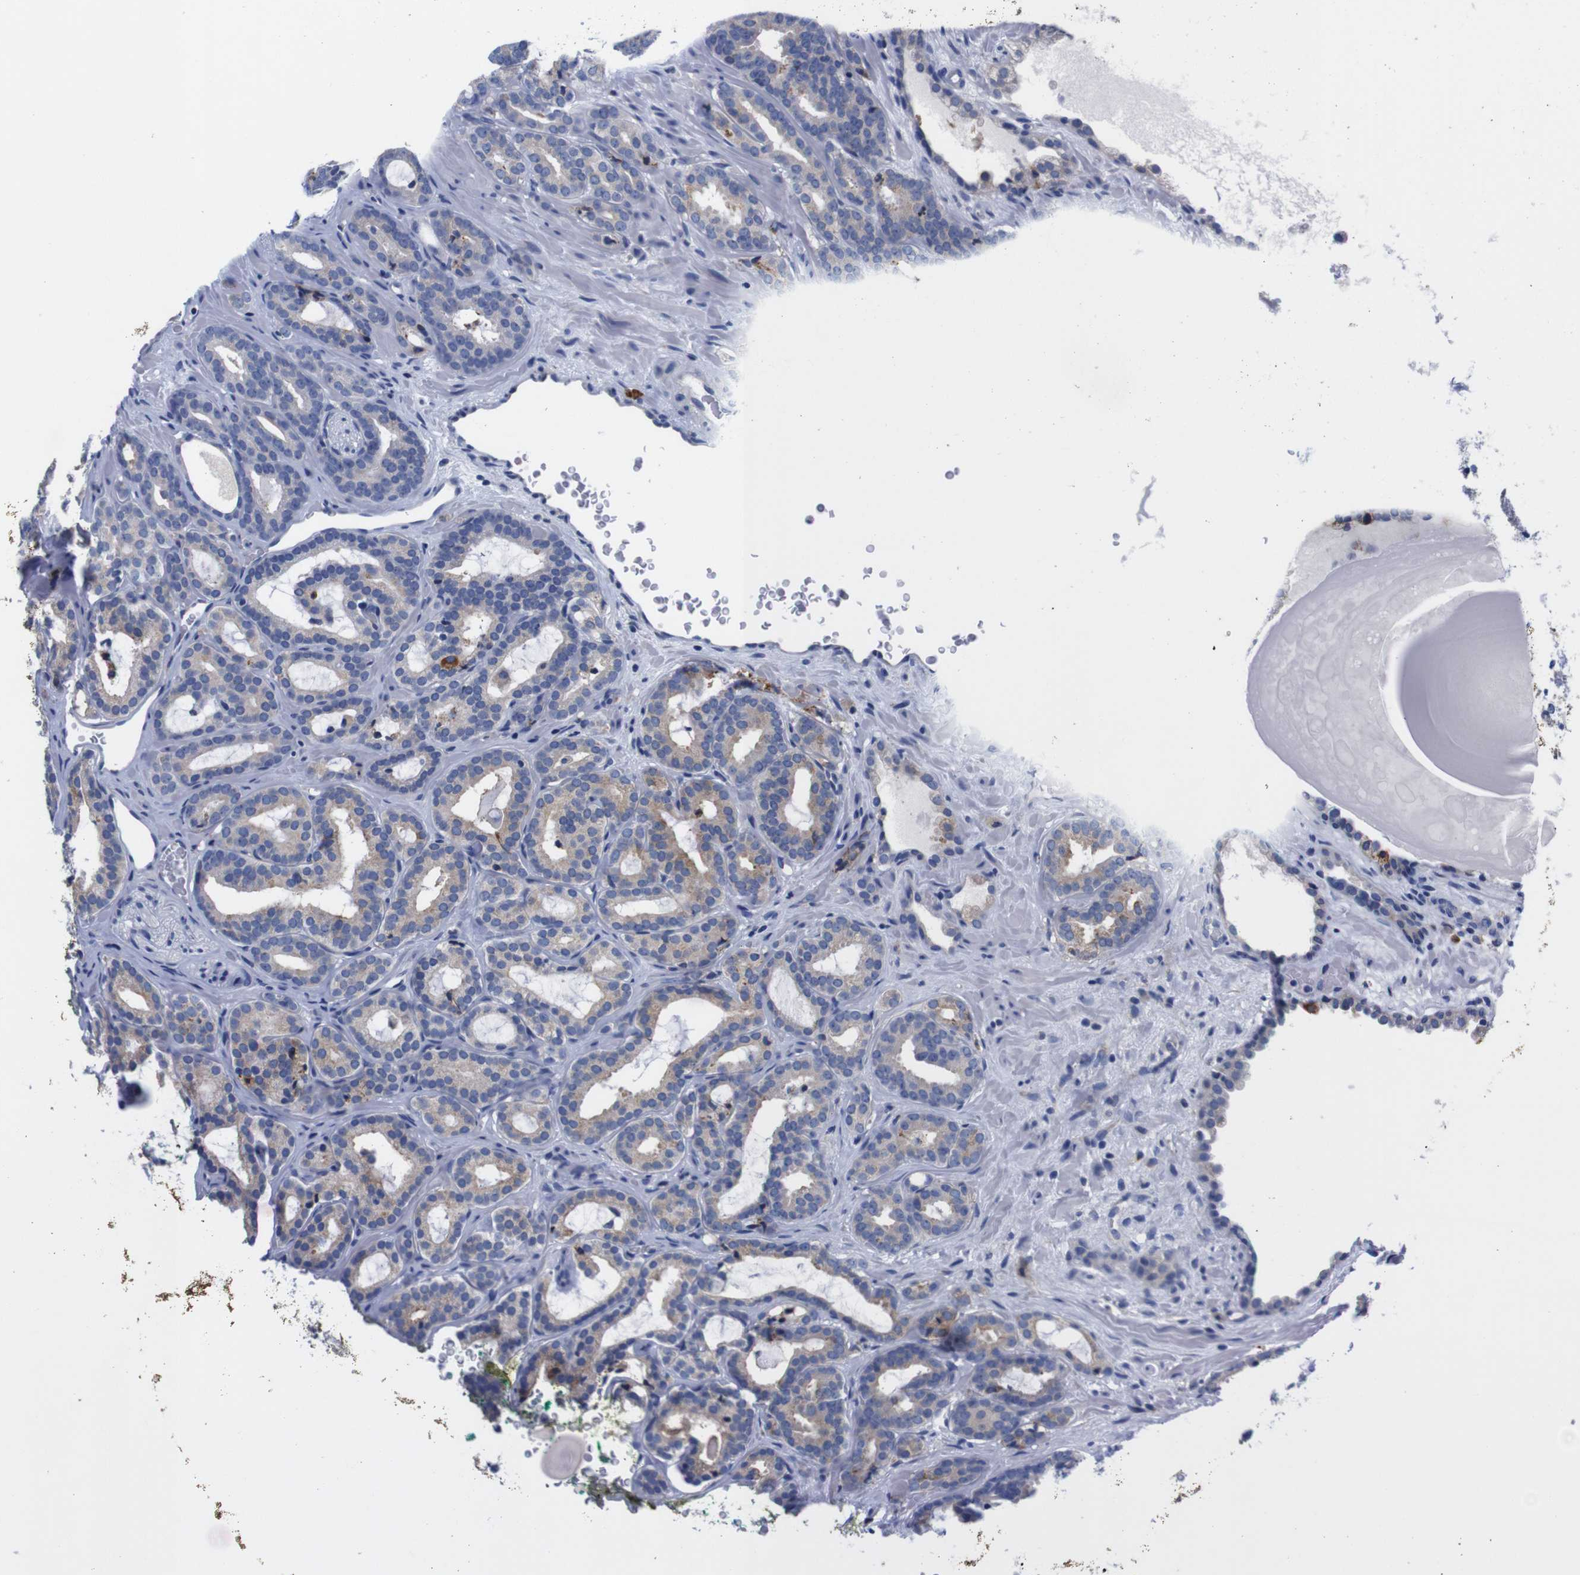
{"staining": {"intensity": "moderate", "quantity": "<25%", "location": "cytoplasmic/membranous"}, "tissue": "prostate cancer", "cell_type": "Tumor cells", "image_type": "cancer", "snomed": [{"axis": "morphology", "description": "Adenocarcinoma, Low grade"}, {"axis": "topography", "description": "Prostate"}], "caption": "Protein analysis of prostate low-grade adenocarcinoma tissue reveals moderate cytoplasmic/membranous positivity in approximately <25% of tumor cells. (IHC, brightfield microscopy, high magnification).", "gene": "NEBL", "patient": {"sex": "male", "age": 63}}